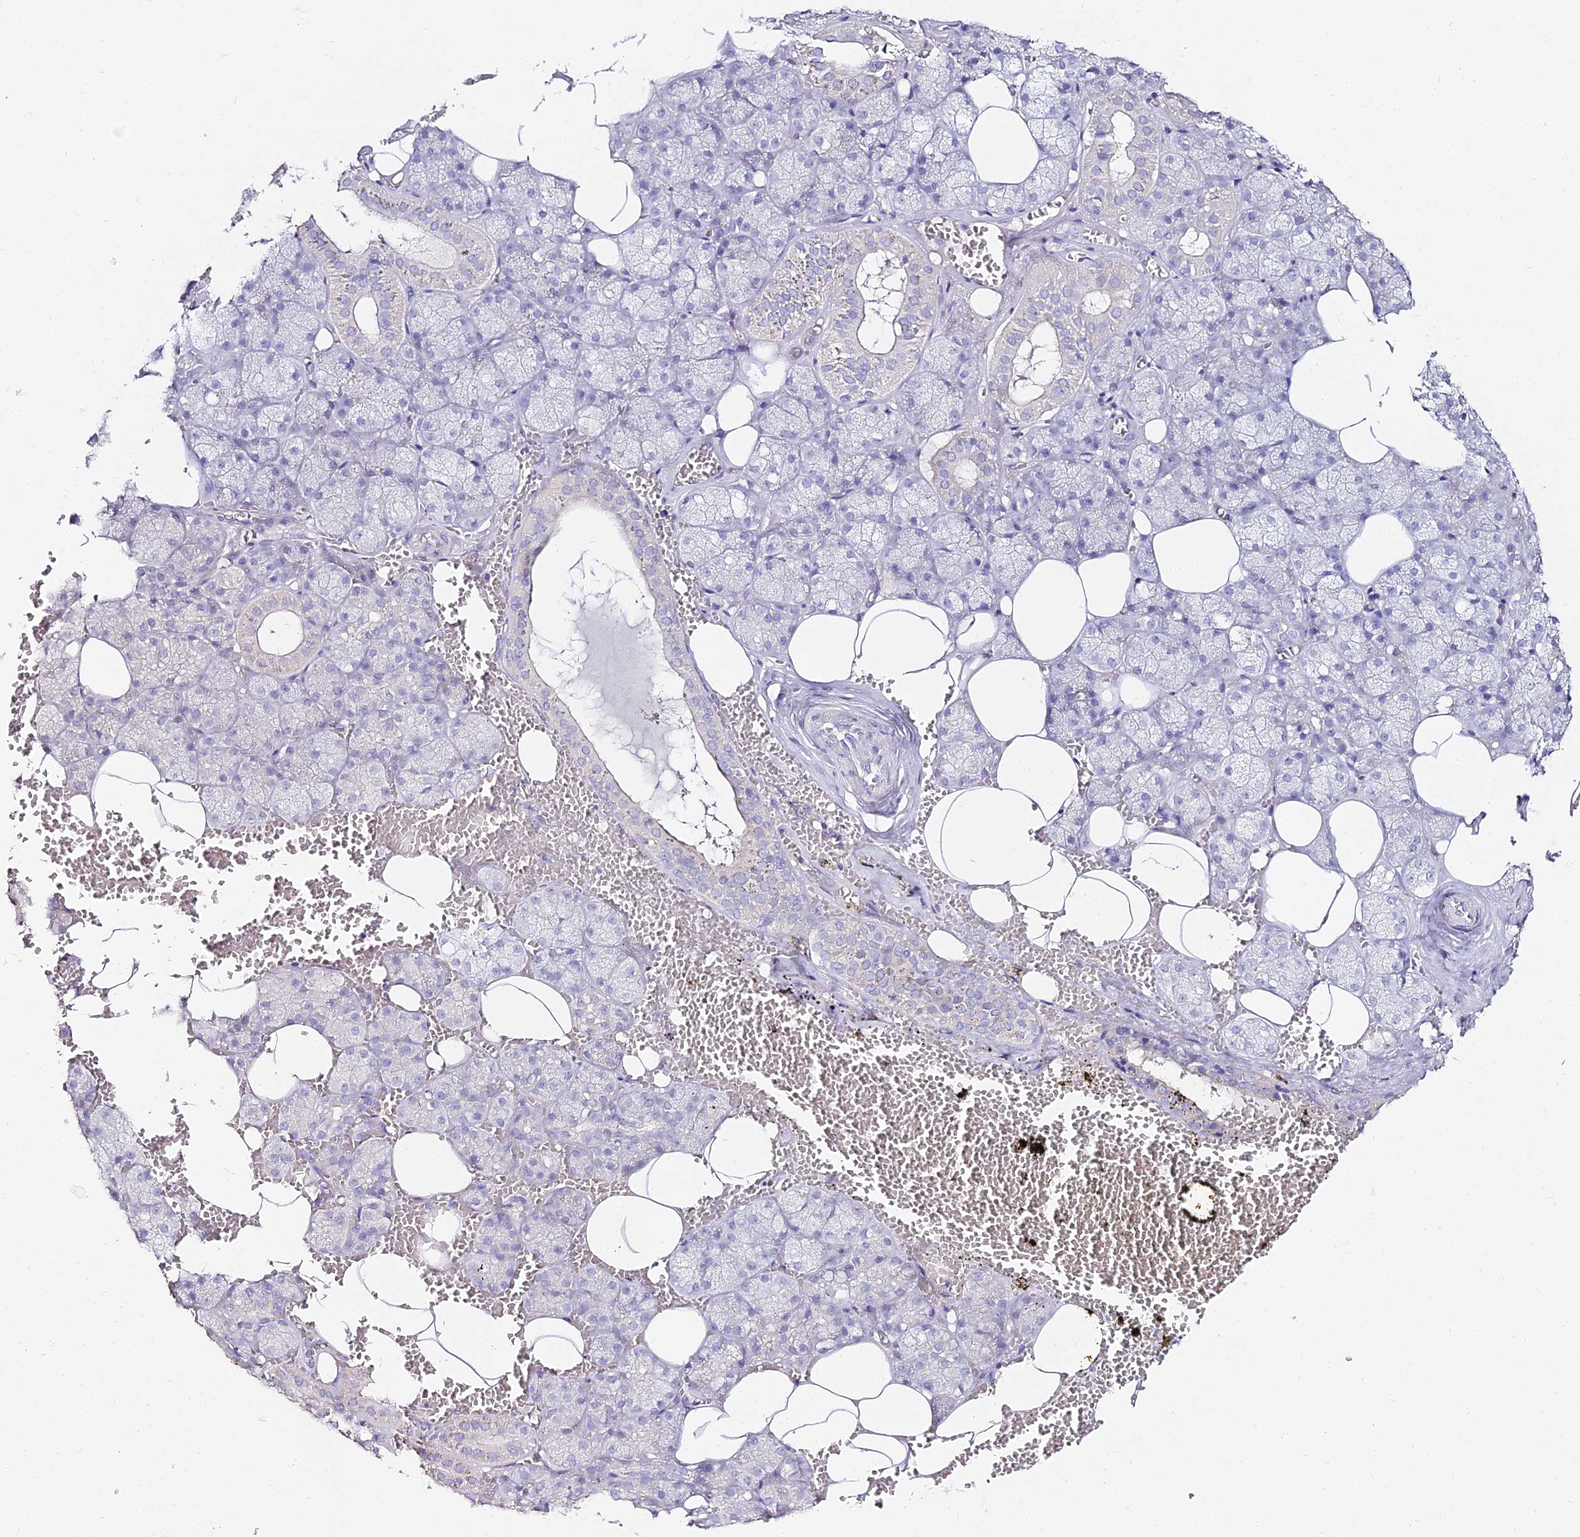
{"staining": {"intensity": "negative", "quantity": "none", "location": "none"}, "tissue": "salivary gland", "cell_type": "Glandular cells", "image_type": "normal", "snomed": [{"axis": "morphology", "description": "Normal tissue, NOS"}, {"axis": "topography", "description": "Salivary gland"}], "caption": "This is an IHC photomicrograph of unremarkable salivary gland. There is no positivity in glandular cells.", "gene": "ALPG", "patient": {"sex": "male", "age": 62}}